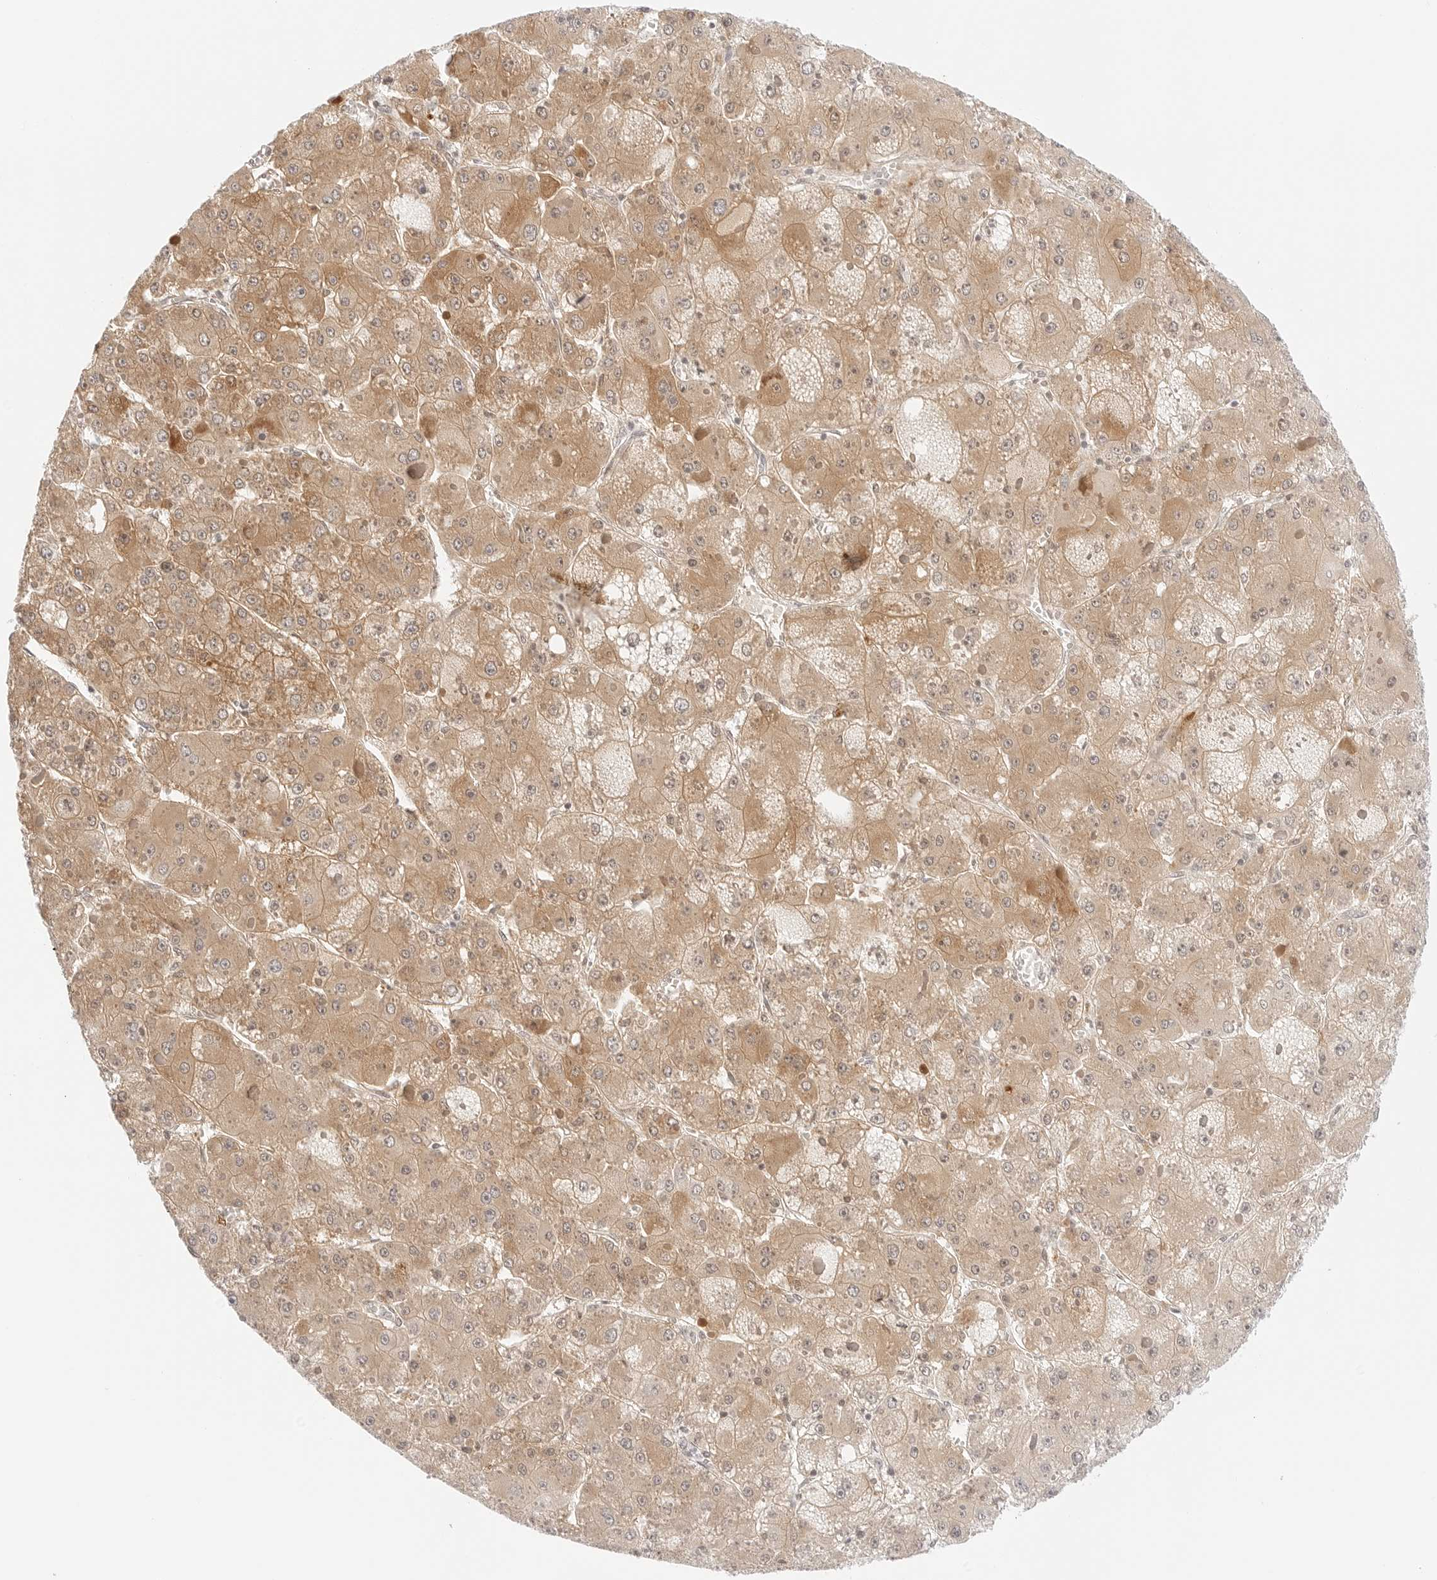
{"staining": {"intensity": "moderate", "quantity": ">75%", "location": "cytoplasmic/membranous"}, "tissue": "liver cancer", "cell_type": "Tumor cells", "image_type": "cancer", "snomed": [{"axis": "morphology", "description": "Carcinoma, Hepatocellular, NOS"}, {"axis": "topography", "description": "Liver"}], "caption": "Immunohistochemical staining of liver hepatocellular carcinoma displays medium levels of moderate cytoplasmic/membranous expression in approximately >75% of tumor cells.", "gene": "ERO1B", "patient": {"sex": "female", "age": 73}}